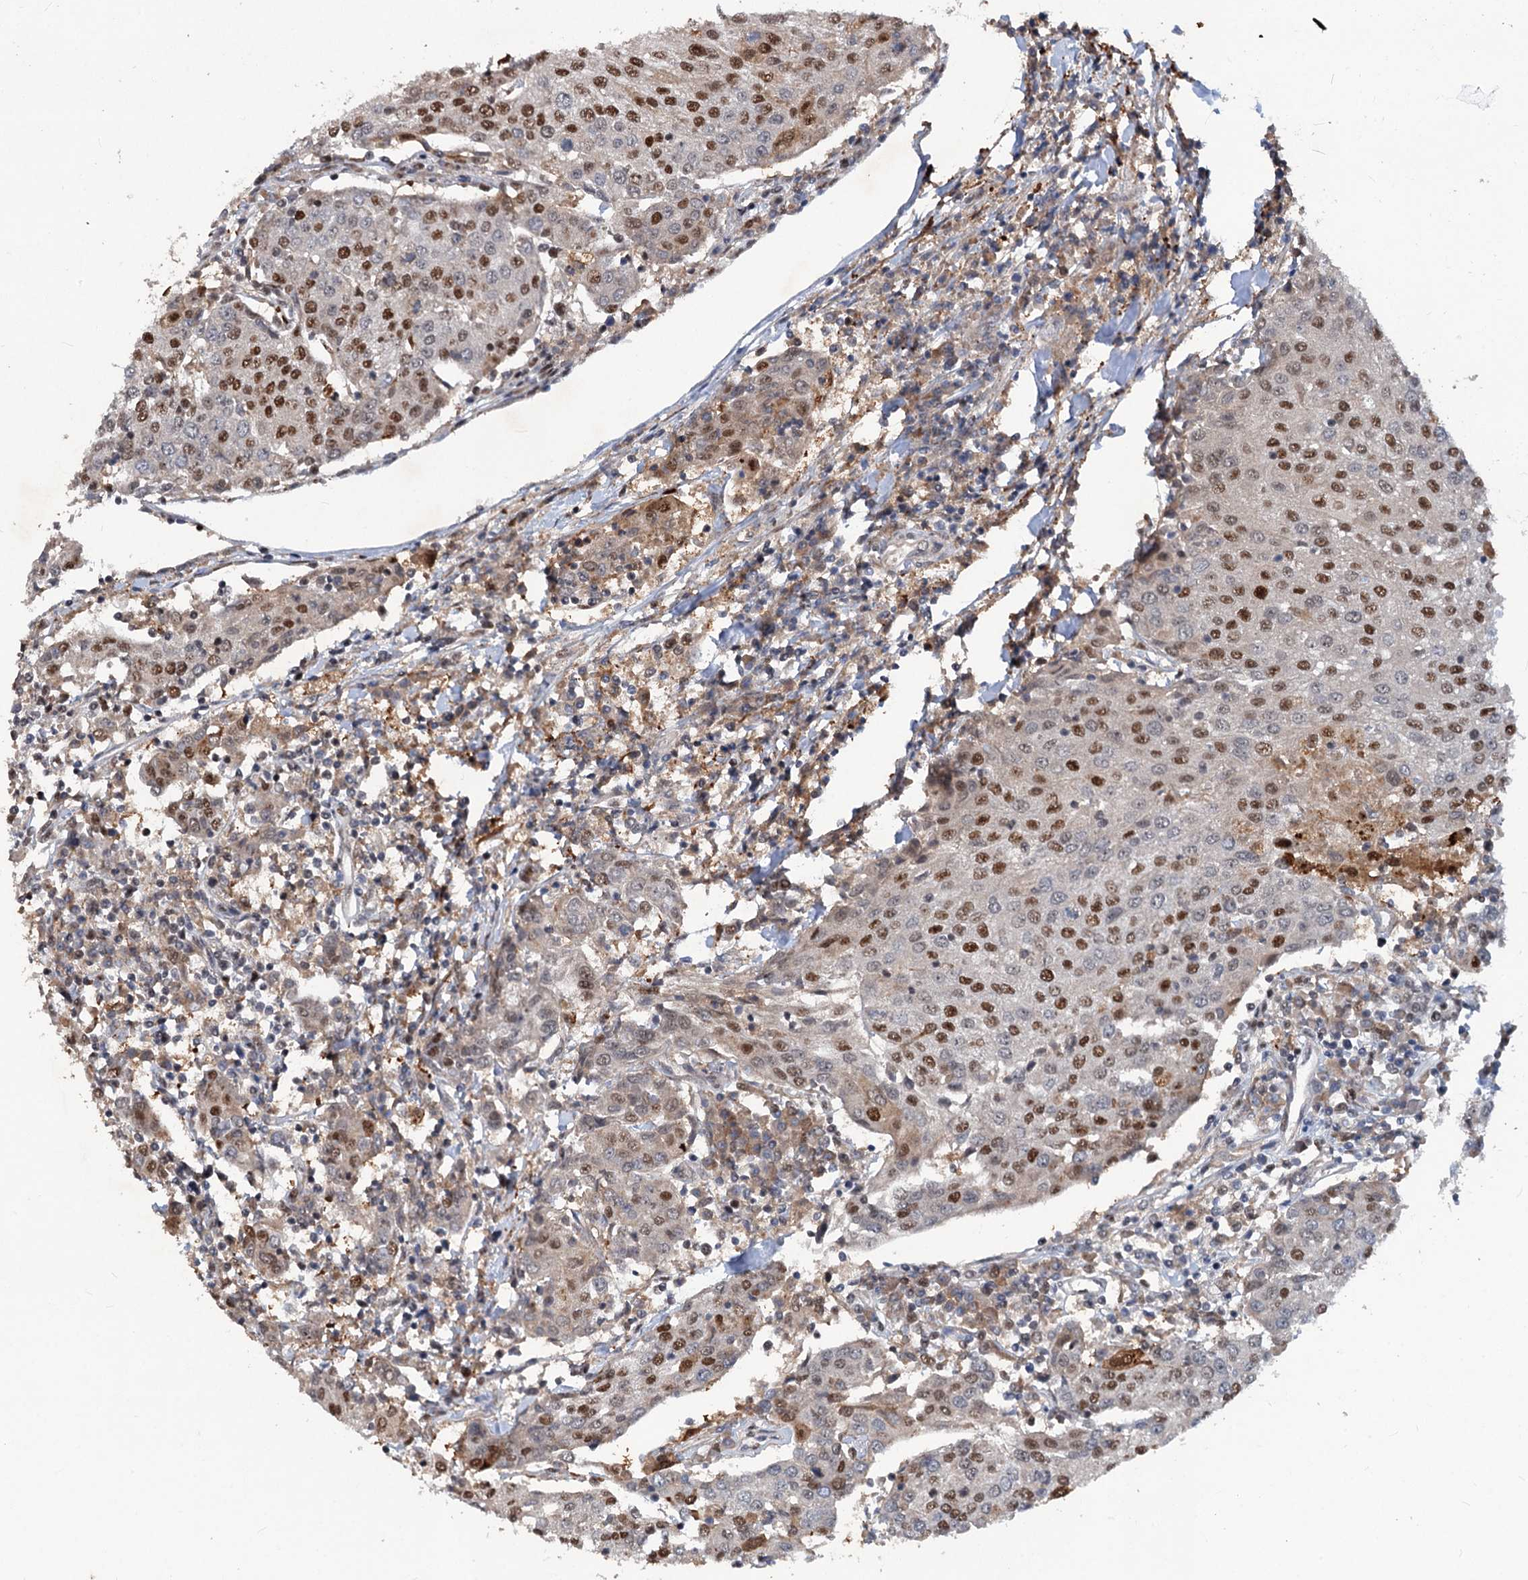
{"staining": {"intensity": "moderate", "quantity": ">75%", "location": "nuclear"}, "tissue": "urothelial cancer", "cell_type": "Tumor cells", "image_type": "cancer", "snomed": [{"axis": "morphology", "description": "Urothelial carcinoma, High grade"}, {"axis": "topography", "description": "Urinary bladder"}], "caption": "High-grade urothelial carcinoma tissue shows moderate nuclear staining in about >75% of tumor cells (Brightfield microscopy of DAB IHC at high magnification).", "gene": "PHF8", "patient": {"sex": "female", "age": 85}}